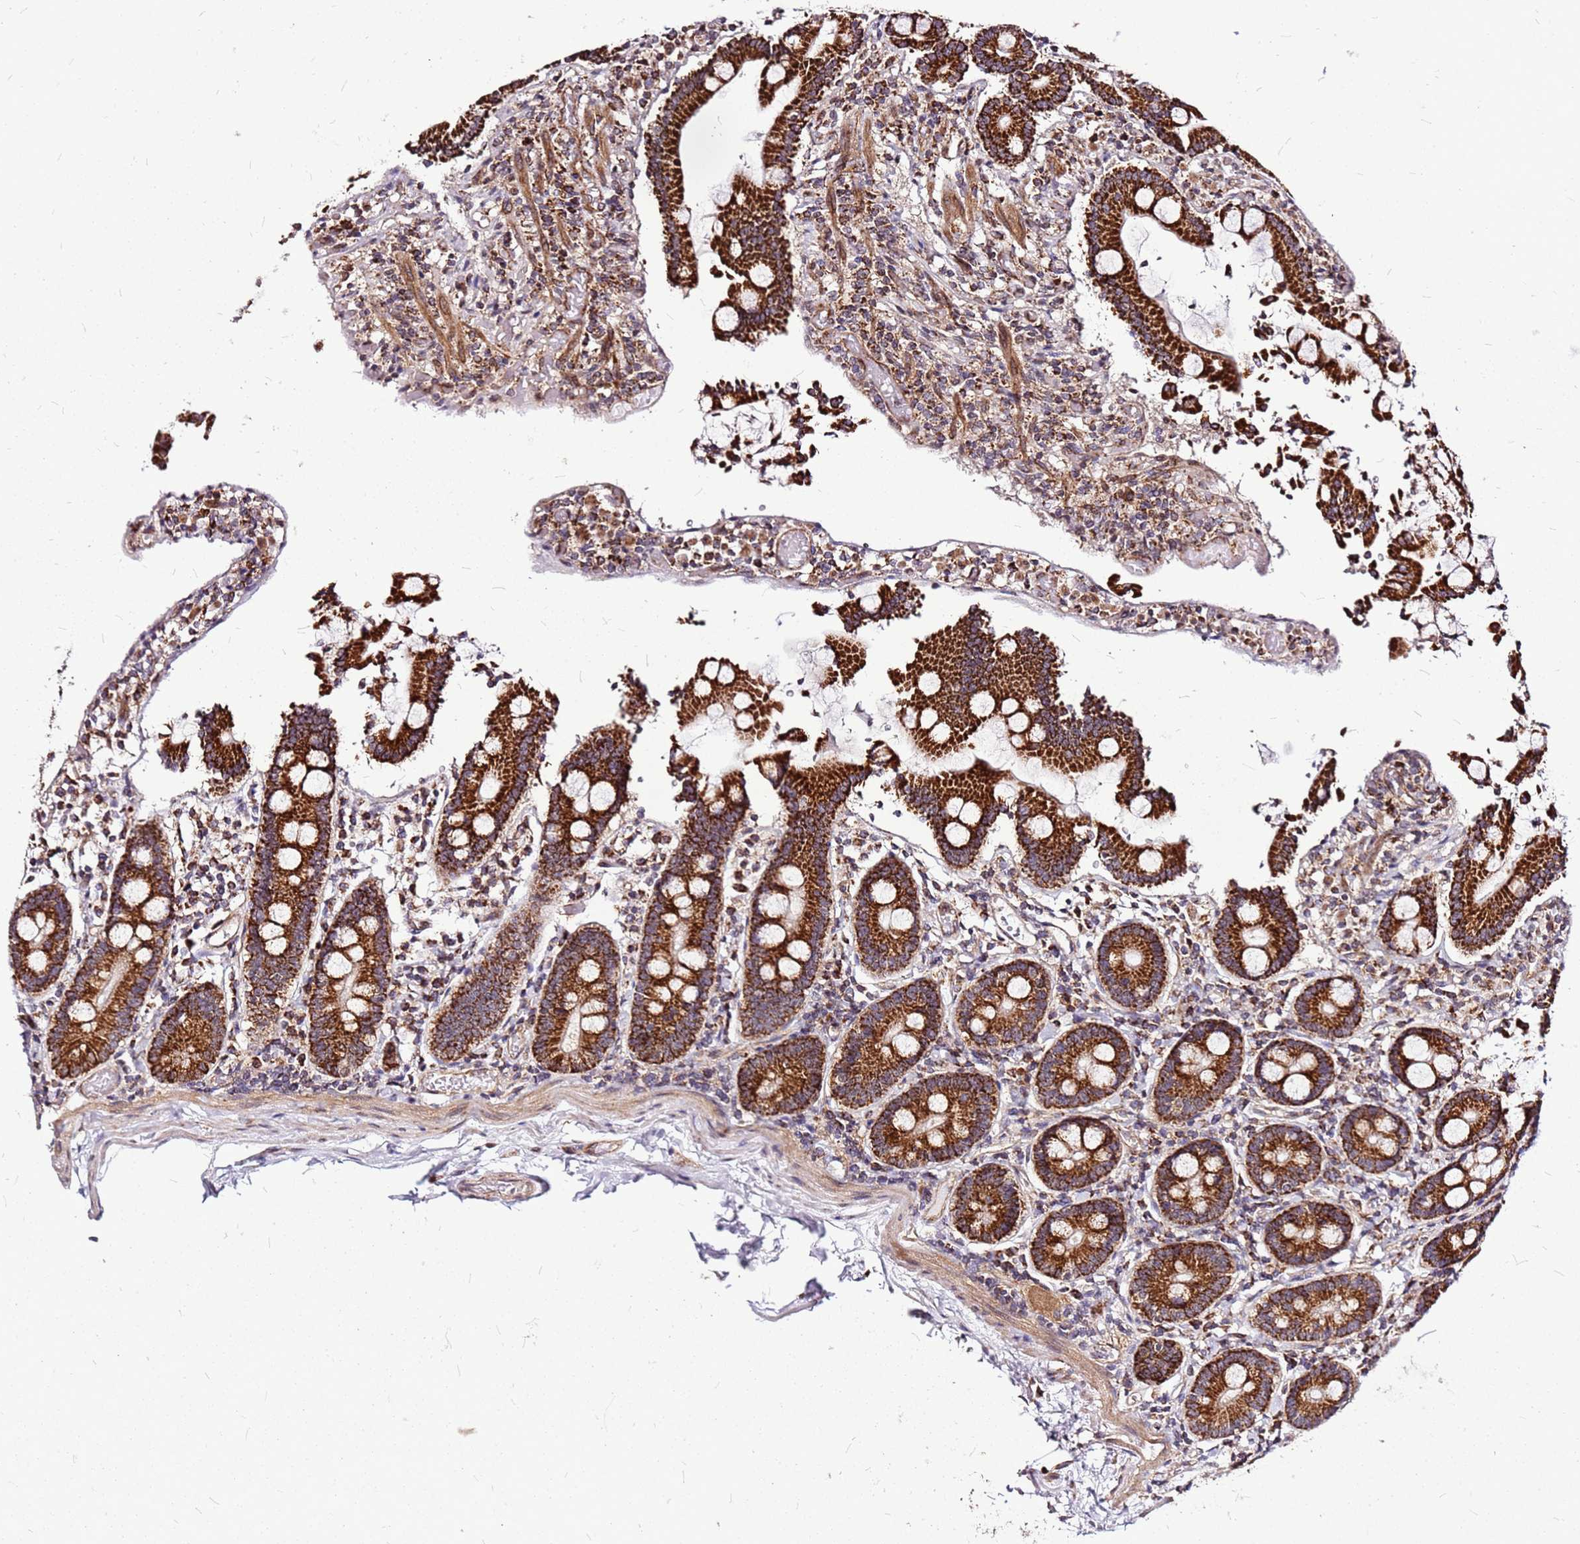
{"staining": {"intensity": "strong", "quantity": ">75%", "location": "cytoplasmic/membranous"}, "tissue": "duodenum", "cell_type": "Glandular cells", "image_type": "normal", "snomed": [{"axis": "morphology", "description": "Normal tissue, NOS"}, {"axis": "topography", "description": "Duodenum"}], "caption": "Immunohistochemistry histopathology image of benign duodenum stained for a protein (brown), which shows high levels of strong cytoplasmic/membranous staining in approximately >75% of glandular cells.", "gene": "OR51T1", "patient": {"sex": "male", "age": 55}}